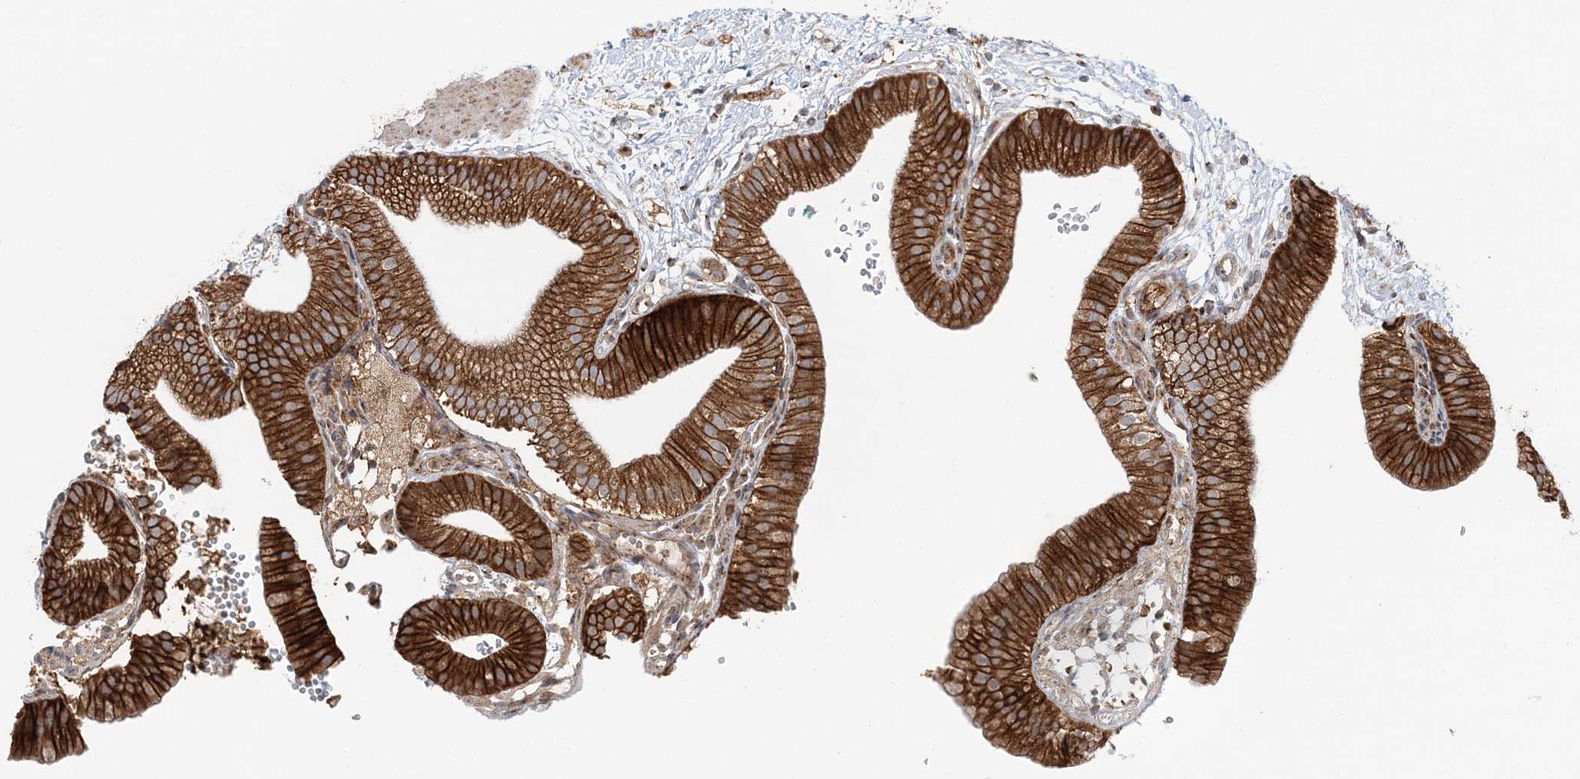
{"staining": {"intensity": "strong", "quantity": ">75%", "location": "cytoplasmic/membranous"}, "tissue": "gallbladder", "cell_type": "Glandular cells", "image_type": "normal", "snomed": [{"axis": "morphology", "description": "Normal tissue, NOS"}, {"axis": "topography", "description": "Gallbladder"}], "caption": "Glandular cells reveal high levels of strong cytoplasmic/membranous expression in about >75% of cells in unremarkable gallbladder. The staining was performed using DAB, with brown indicating positive protein expression. Nuclei are stained blue with hematoxylin.", "gene": "ABCC3", "patient": {"sex": "male", "age": 55}}